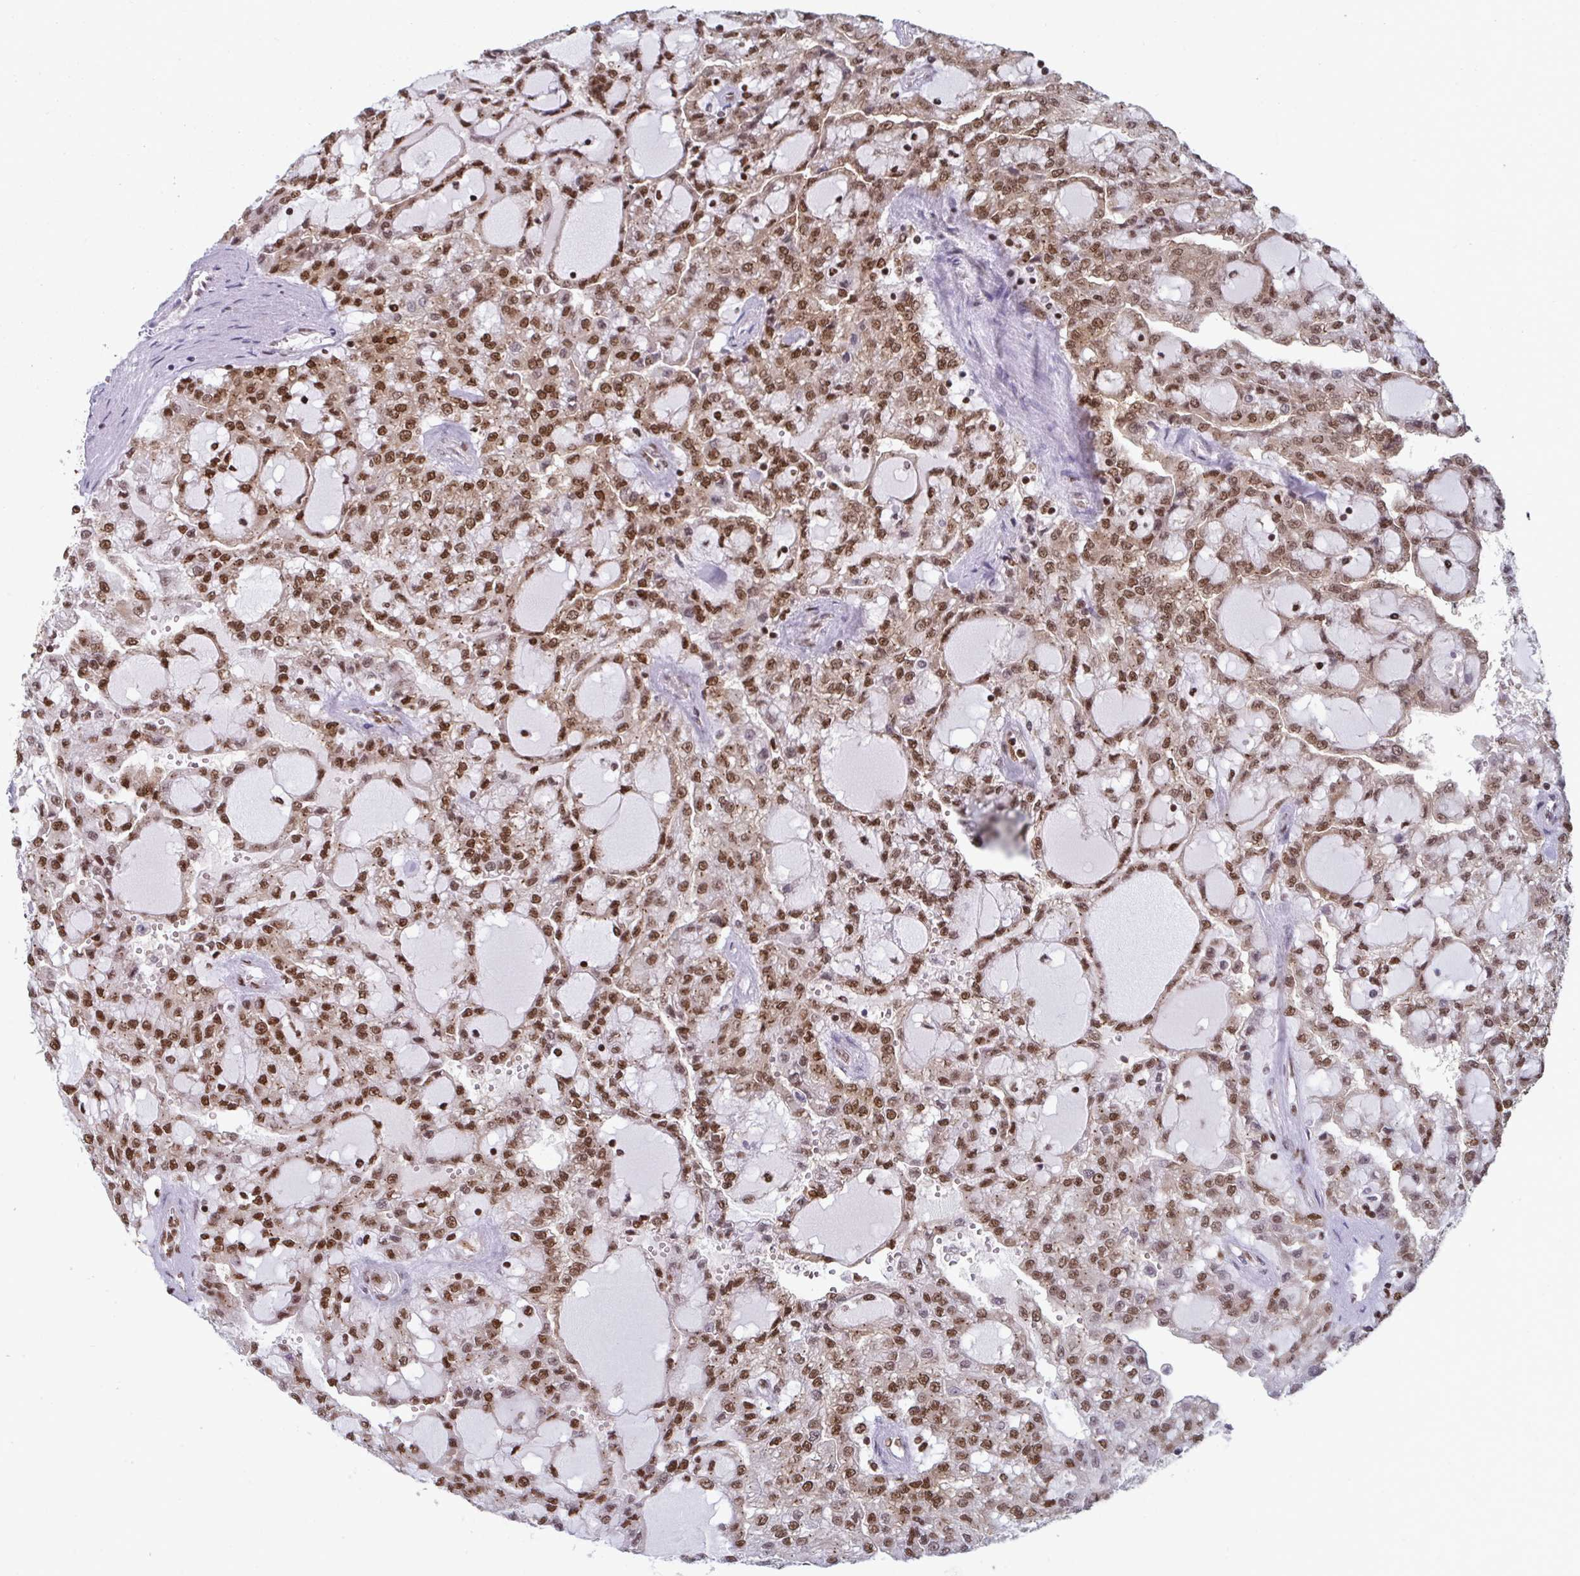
{"staining": {"intensity": "moderate", "quantity": ">75%", "location": "nuclear"}, "tissue": "renal cancer", "cell_type": "Tumor cells", "image_type": "cancer", "snomed": [{"axis": "morphology", "description": "Adenocarcinoma, NOS"}, {"axis": "topography", "description": "Kidney"}], "caption": "Immunohistochemical staining of adenocarcinoma (renal) displays medium levels of moderate nuclear protein staining in about >75% of tumor cells. (DAB (3,3'-diaminobenzidine) = brown stain, brightfield microscopy at high magnification).", "gene": "GAR1", "patient": {"sex": "male", "age": 63}}